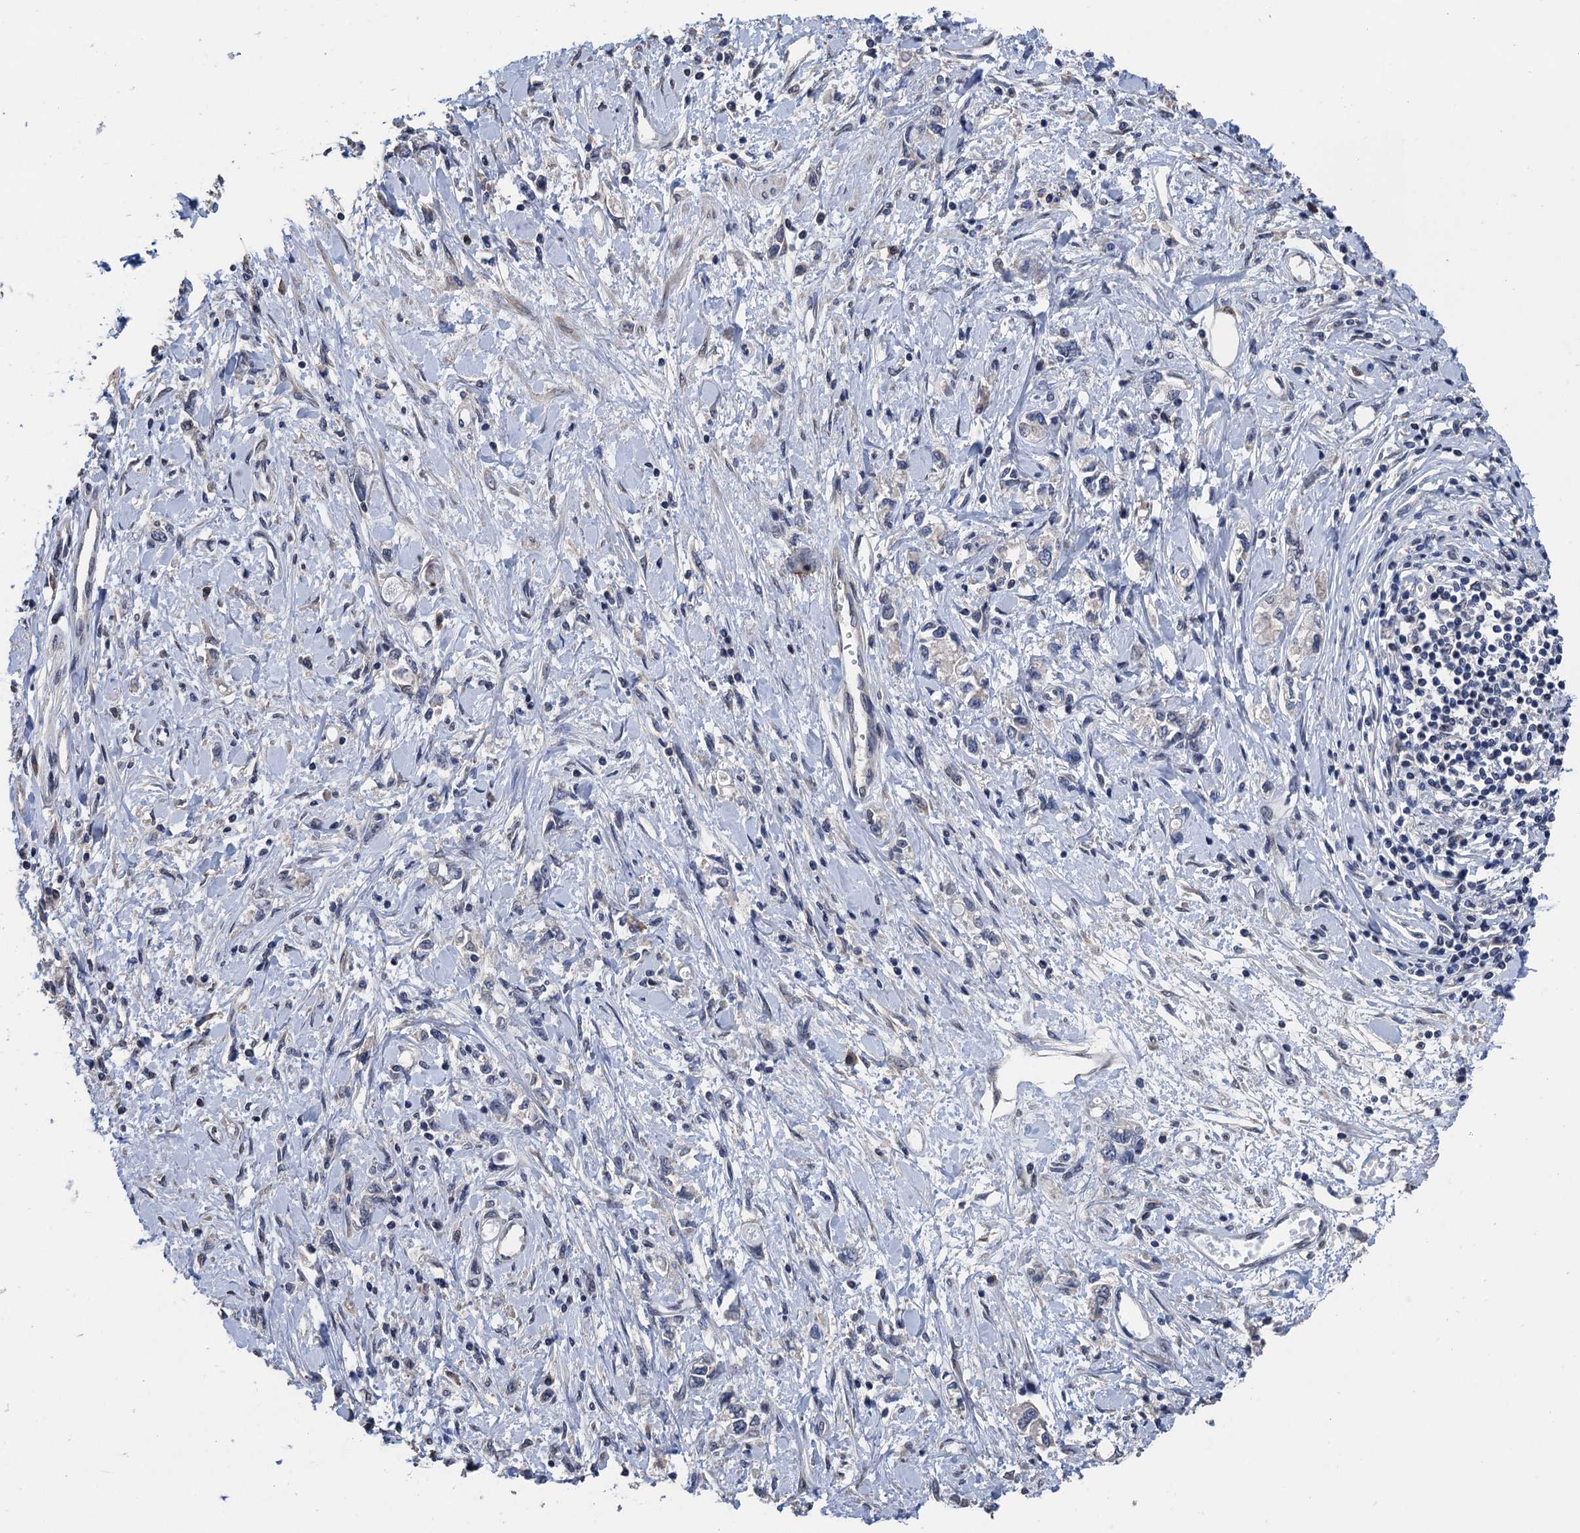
{"staining": {"intensity": "negative", "quantity": "none", "location": "none"}, "tissue": "stomach cancer", "cell_type": "Tumor cells", "image_type": "cancer", "snomed": [{"axis": "morphology", "description": "Adenocarcinoma, NOS"}, {"axis": "topography", "description": "Stomach"}], "caption": "Immunohistochemical staining of stomach cancer (adenocarcinoma) reveals no significant staining in tumor cells.", "gene": "ART5", "patient": {"sex": "female", "age": 76}}